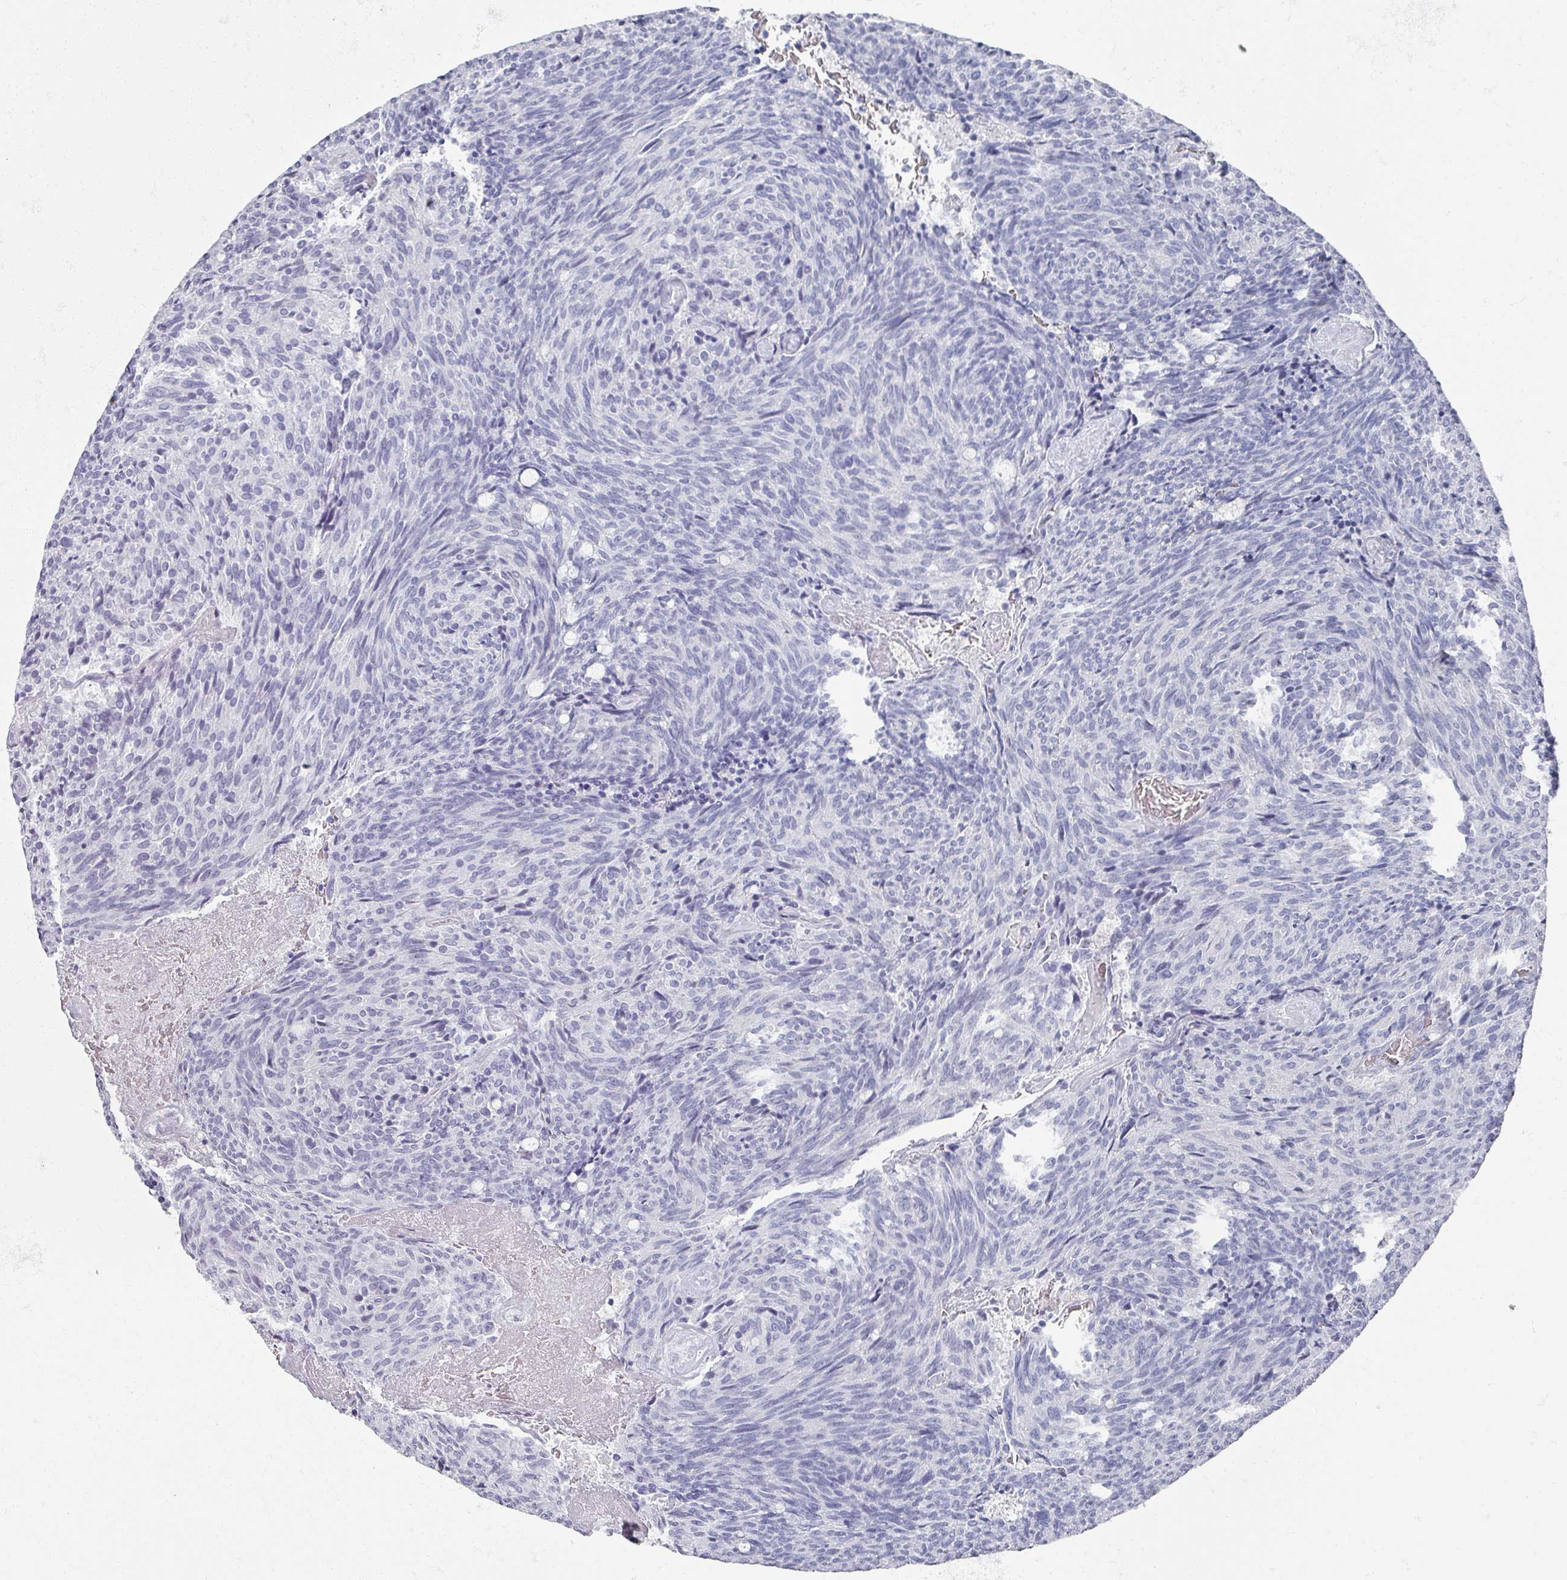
{"staining": {"intensity": "negative", "quantity": "none", "location": "none"}, "tissue": "carcinoid", "cell_type": "Tumor cells", "image_type": "cancer", "snomed": [{"axis": "morphology", "description": "Carcinoid, malignant, NOS"}, {"axis": "topography", "description": "Pancreas"}], "caption": "Malignant carcinoid was stained to show a protein in brown. There is no significant staining in tumor cells. The staining is performed using DAB brown chromogen with nuclei counter-stained in using hematoxylin.", "gene": "OMG", "patient": {"sex": "female", "age": 54}}